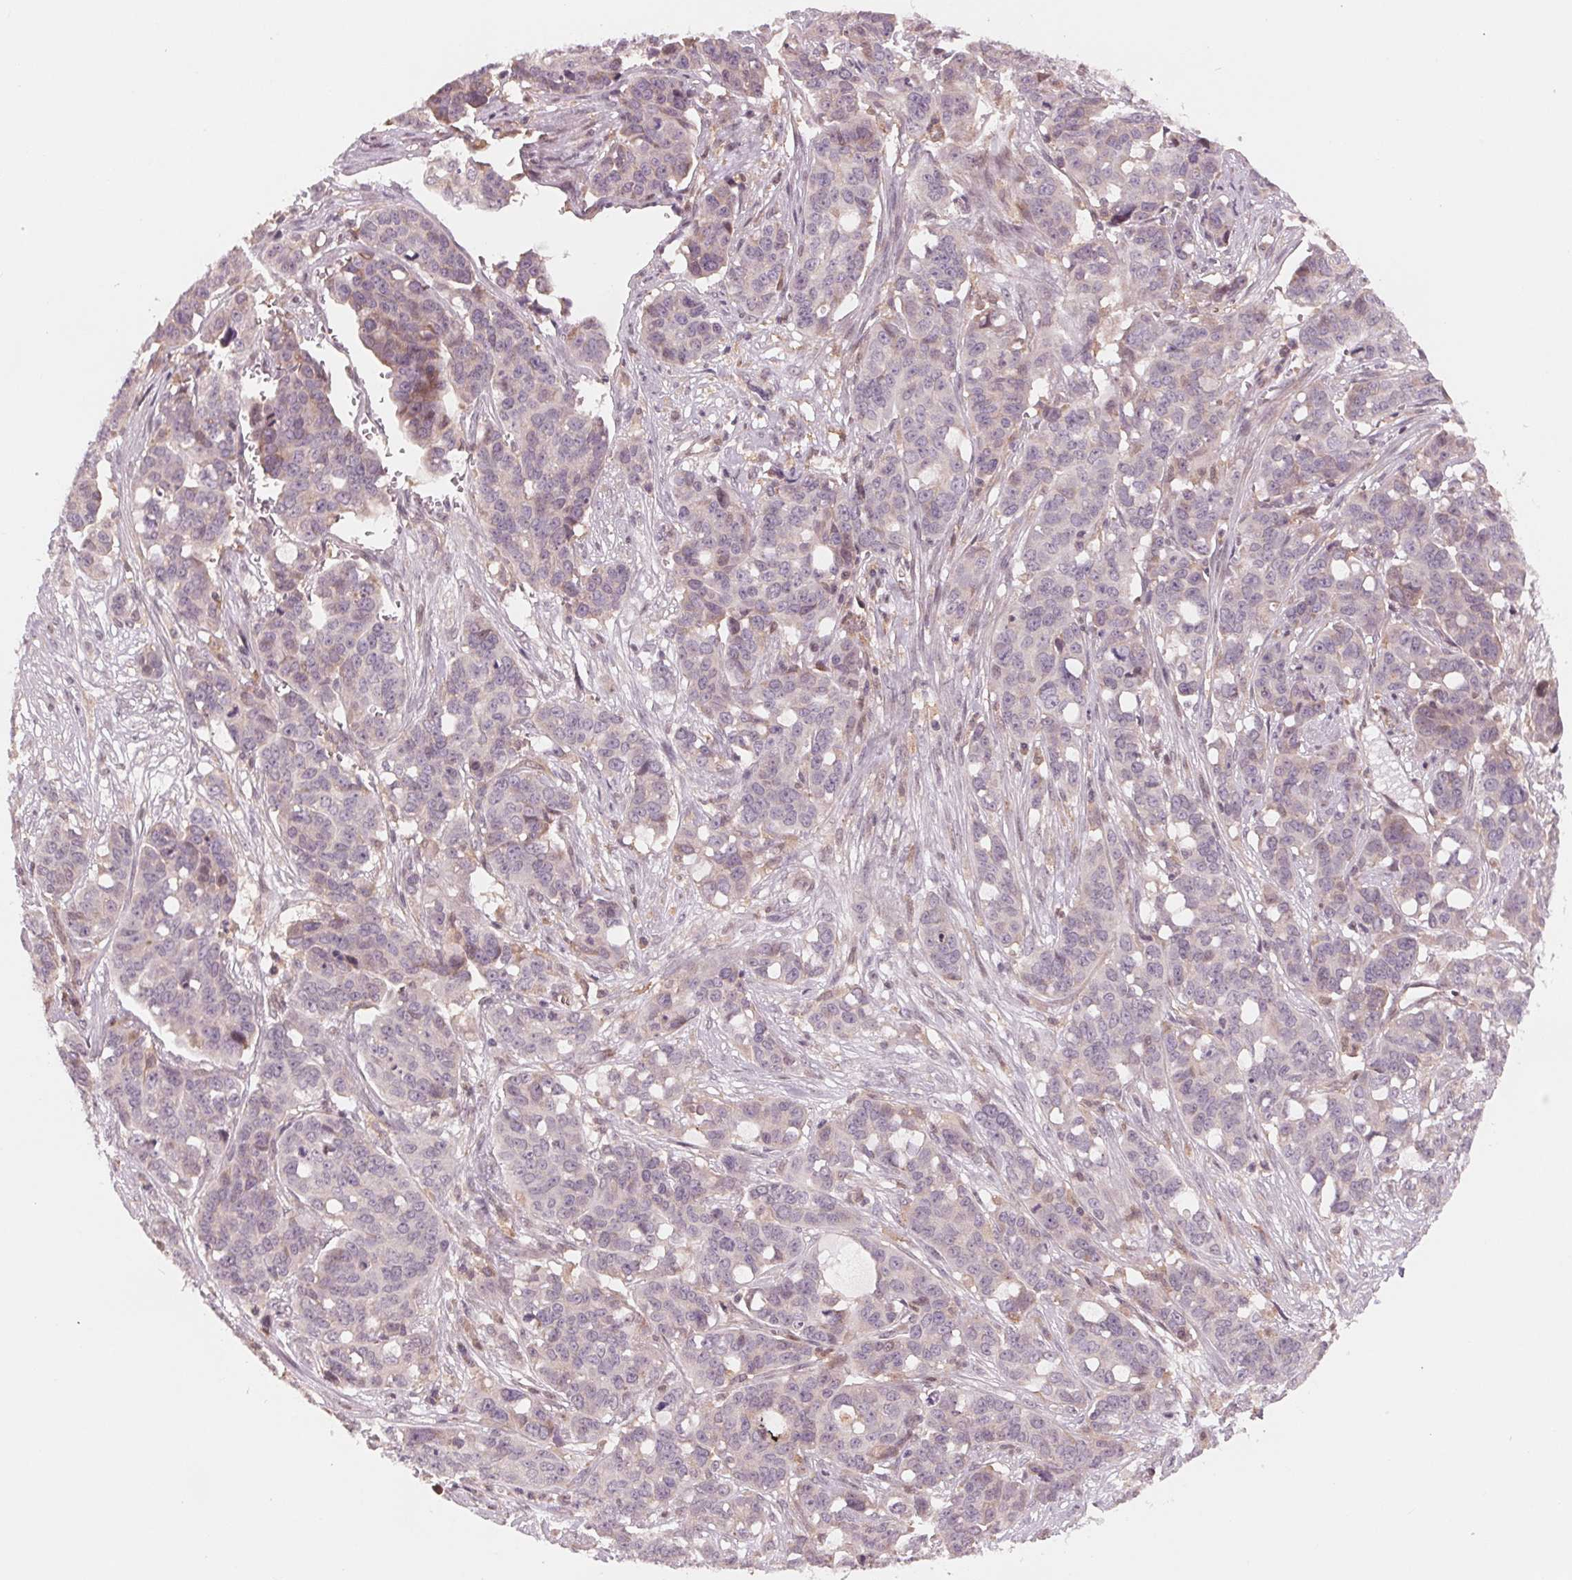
{"staining": {"intensity": "negative", "quantity": "none", "location": "none"}, "tissue": "ovarian cancer", "cell_type": "Tumor cells", "image_type": "cancer", "snomed": [{"axis": "morphology", "description": "Carcinoma, endometroid"}, {"axis": "topography", "description": "Ovary"}], "caption": "This is an immunohistochemistry (IHC) histopathology image of ovarian cancer. There is no positivity in tumor cells.", "gene": "IL9R", "patient": {"sex": "female", "age": 78}}